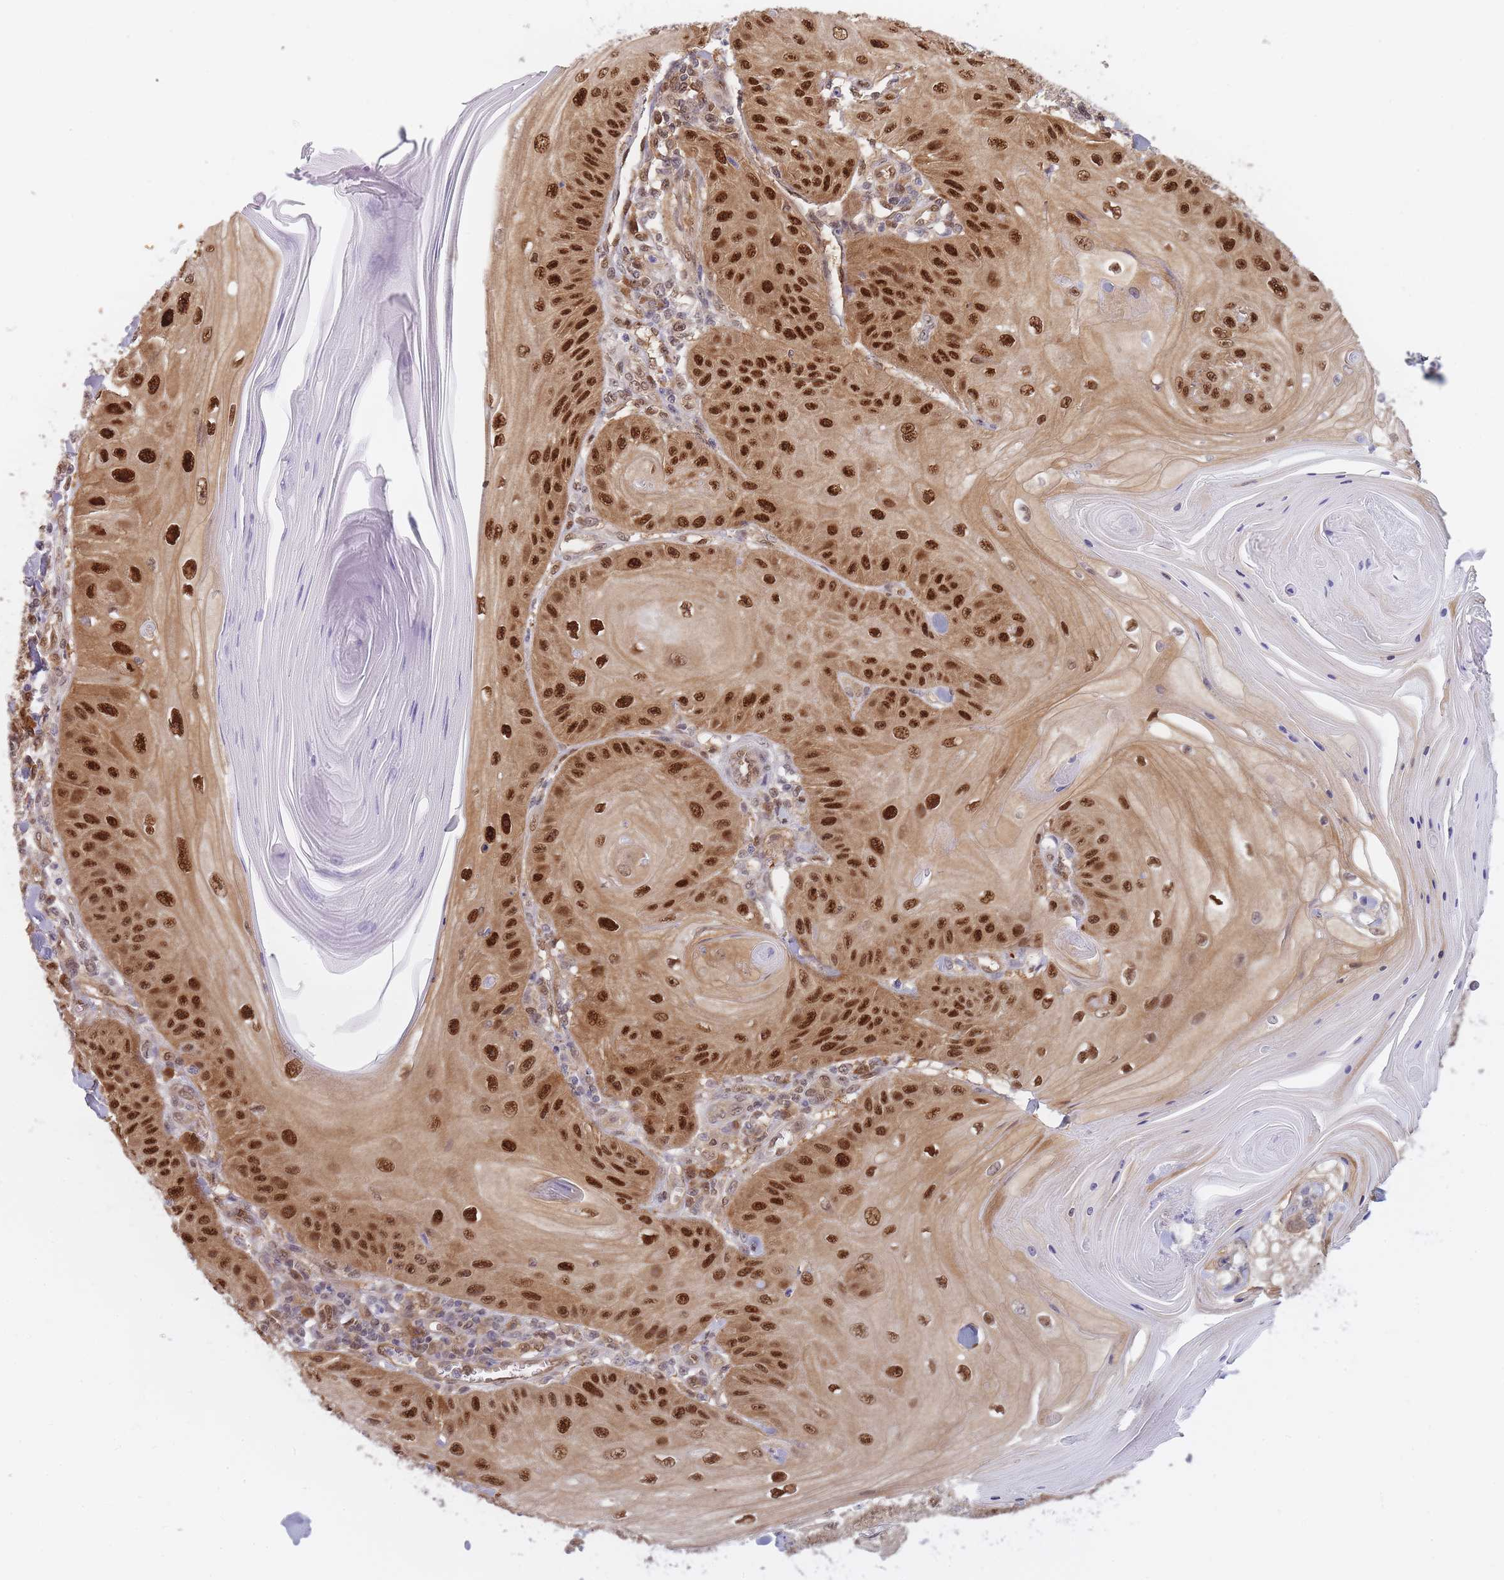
{"staining": {"intensity": "strong", "quantity": ">75%", "location": "cytoplasmic/membranous,nuclear"}, "tissue": "skin cancer", "cell_type": "Tumor cells", "image_type": "cancer", "snomed": [{"axis": "morphology", "description": "Squamous cell carcinoma, NOS"}, {"axis": "topography", "description": "Skin"}], "caption": "The photomicrograph demonstrates immunohistochemical staining of skin cancer (squamous cell carcinoma). There is strong cytoplasmic/membranous and nuclear staining is present in approximately >75% of tumor cells. (Brightfield microscopy of DAB IHC at high magnification).", "gene": "NSFL1C", "patient": {"sex": "female", "age": 78}}